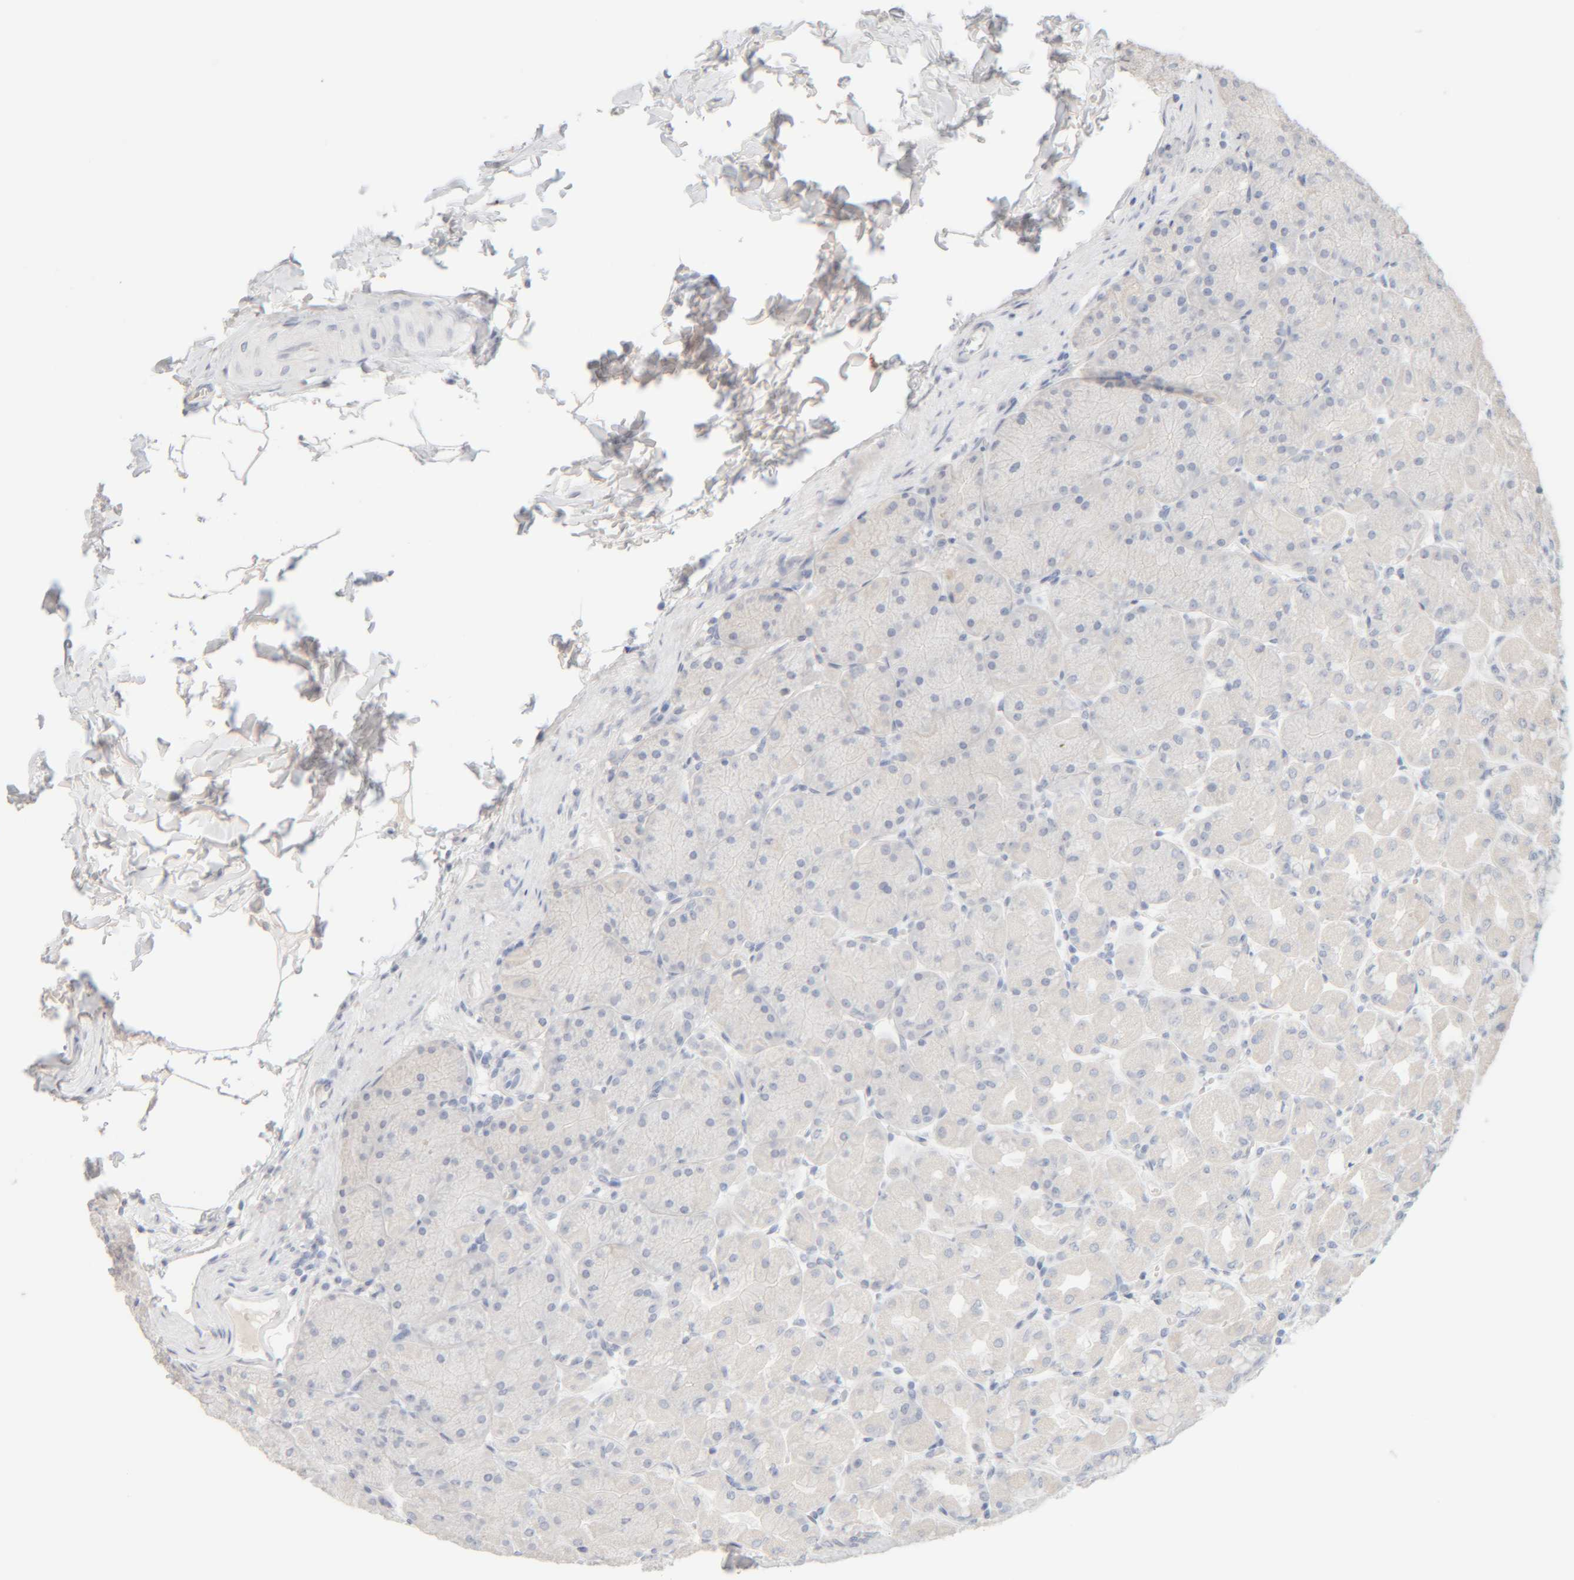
{"staining": {"intensity": "negative", "quantity": "none", "location": "none"}, "tissue": "stomach", "cell_type": "Glandular cells", "image_type": "normal", "snomed": [{"axis": "morphology", "description": "Normal tissue, NOS"}, {"axis": "topography", "description": "Stomach, upper"}], "caption": "There is no significant expression in glandular cells of stomach. Nuclei are stained in blue.", "gene": "RIDA", "patient": {"sex": "female", "age": 56}}